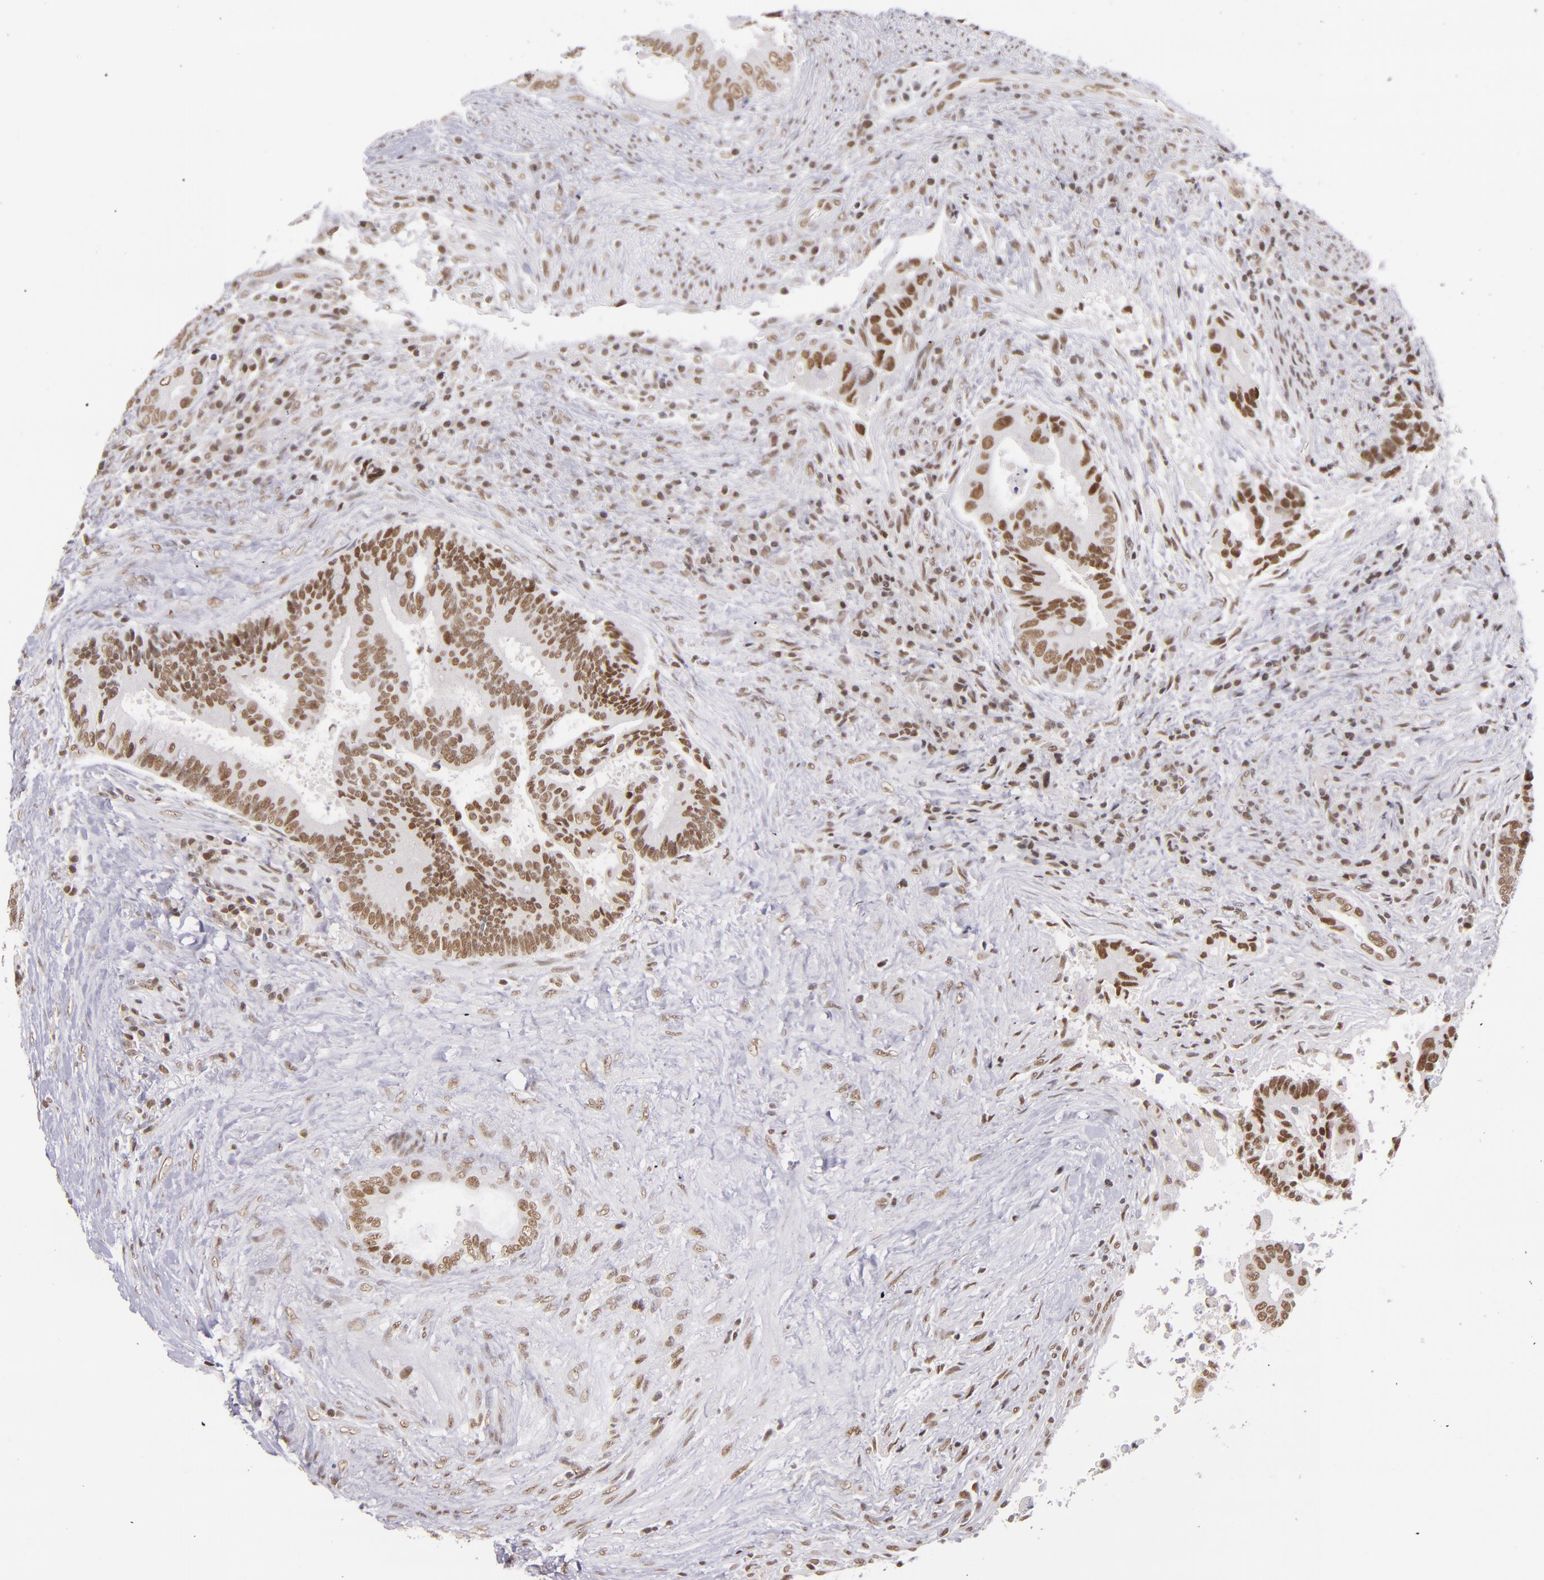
{"staining": {"intensity": "moderate", "quantity": ">75%", "location": "nuclear"}, "tissue": "colorectal cancer", "cell_type": "Tumor cells", "image_type": "cancer", "snomed": [{"axis": "morphology", "description": "Adenocarcinoma, NOS"}, {"axis": "topography", "description": "Rectum"}], "caption": "There is medium levels of moderate nuclear expression in tumor cells of colorectal cancer (adenocarcinoma), as demonstrated by immunohistochemical staining (brown color).", "gene": "ZNF148", "patient": {"sex": "female", "age": 67}}